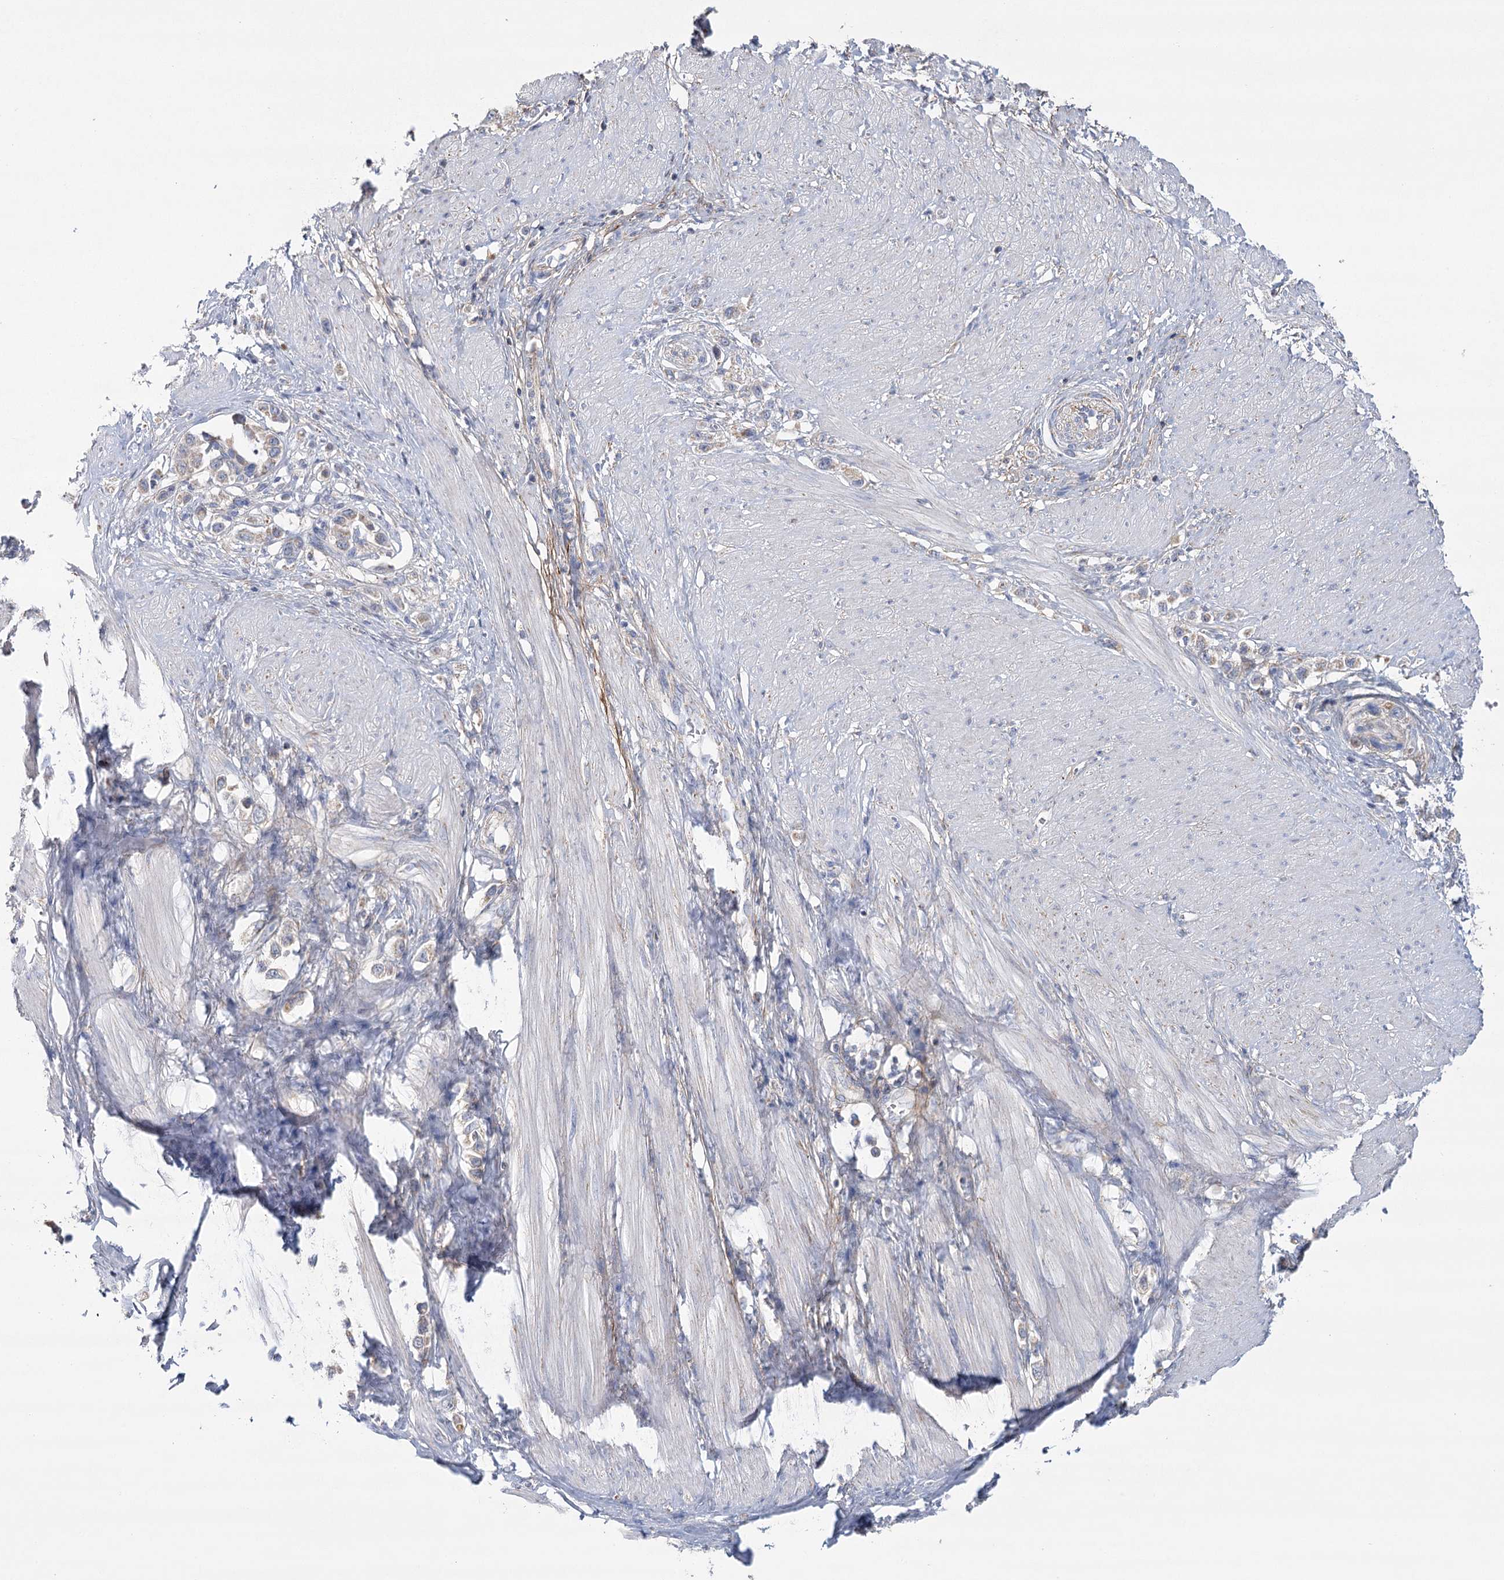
{"staining": {"intensity": "weak", "quantity": "<25%", "location": "cytoplasmic/membranous"}, "tissue": "stomach cancer", "cell_type": "Tumor cells", "image_type": "cancer", "snomed": [{"axis": "morphology", "description": "Adenocarcinoma, NOS"}, {"axis": "topography", "description": "Stomach"}], "caption": "Immunohistochemistry (IHC) of human stomach cancer (adenocarcinoma) exhibits no positivity in tumor cells. (IHC, brightfield microscopy, high magnification).", "gene": "SNX7", "patient": {"sex": "female", "age": 65}}